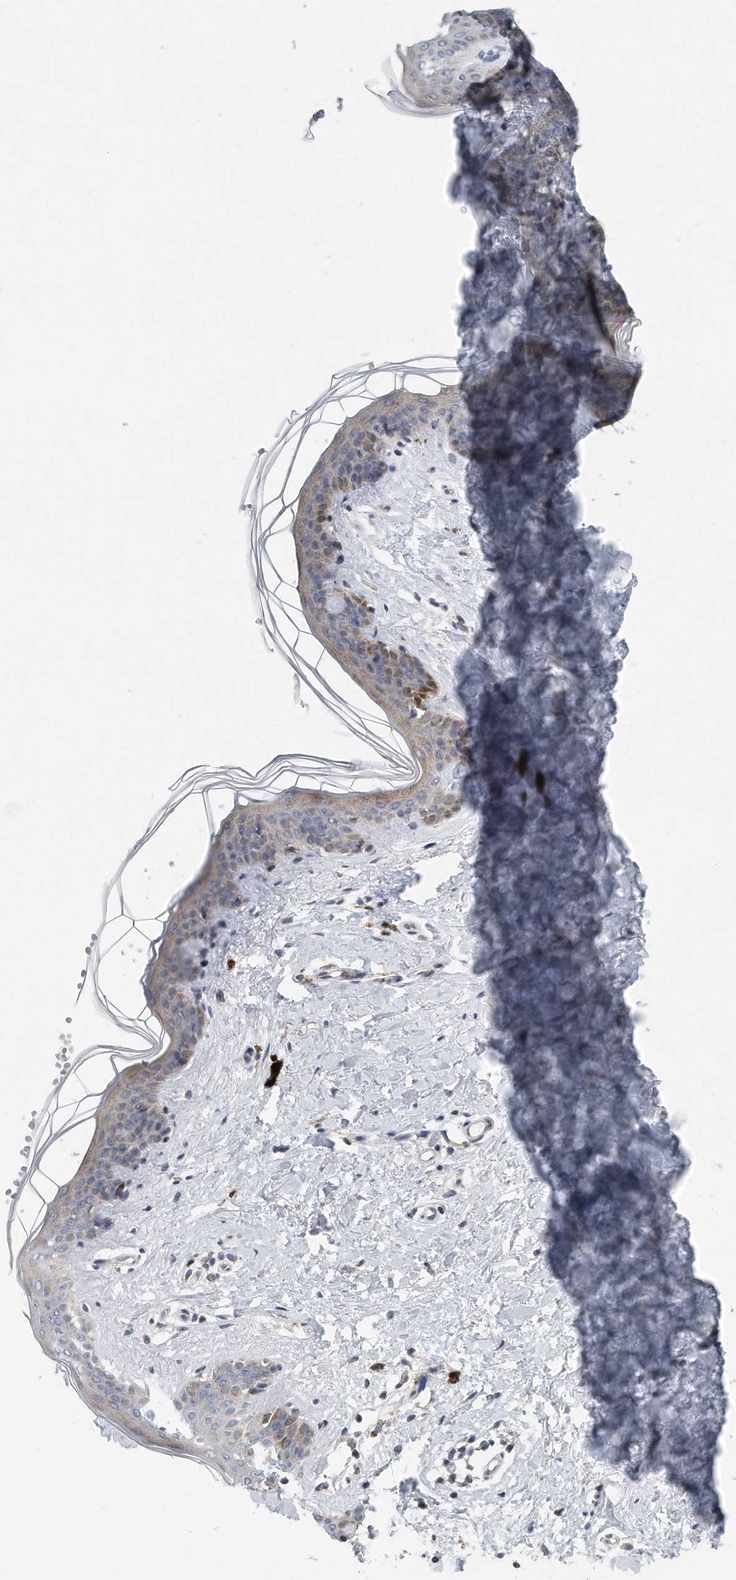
{"staining": {"intensity": "negative", "quantity": "none", "location": "none"}, "tissue": "skin", "cell_type": "Fibroblasts", "image_type": "normal", "snomed": [{"axis": "morphology", "description": "Normal tissue, NOS"}, {"axis": "topography", "description": "Skin"}], "caption": "The IHC image has no significant positivity in fibroblasts of skin. Nuclei are stained in blue.", "gene": "VLDLR", "patient": {"sex": "female", "age": 46}}